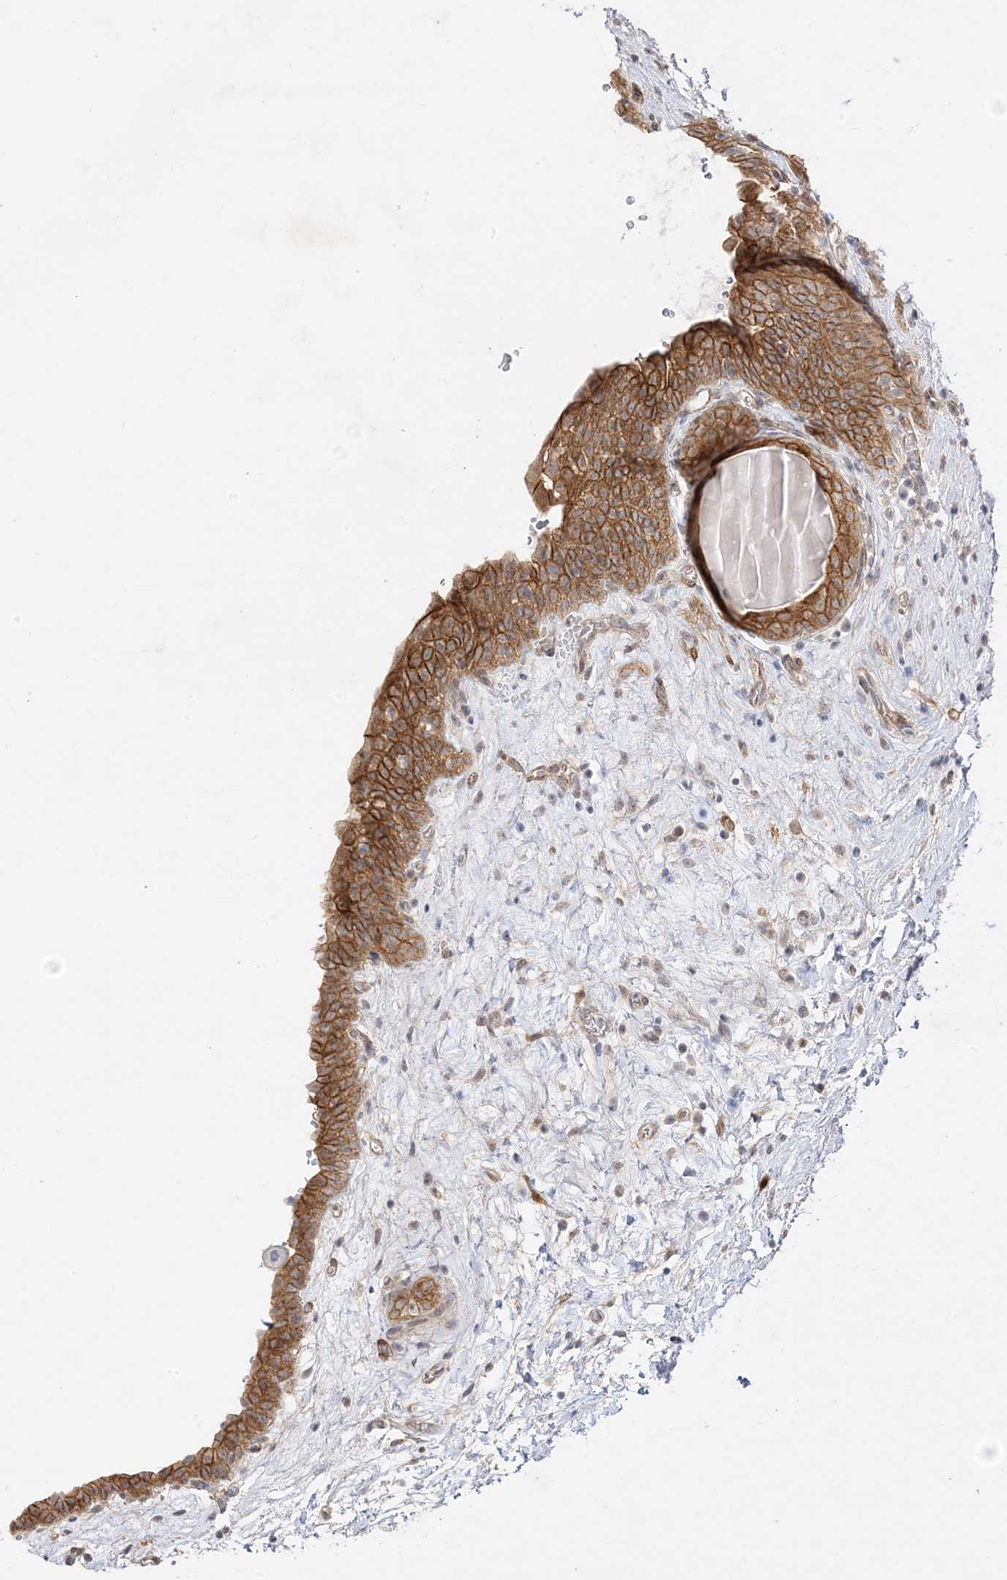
{"staining": {"intensity": "strong", "quantity": ">75%", "location": "cytoplasmic/membranous"}, "tissue": "urinary bladder", "cell_type": "Urothelial cells", "image_type": "normal", "snomed": [{"axis": "morphology", "description": "Normal tissue, NOS"}, {"axis": "topography", "description": "Urinary bladder"}], "caption": "Immunohistochemical staining of benign urinary bladder shows high levels of strong cytoplasmic/membranous expression in about >75% of urothelial cells.", "gene": "C2CD2", "patient": {"sex": "male", "age": 83}}